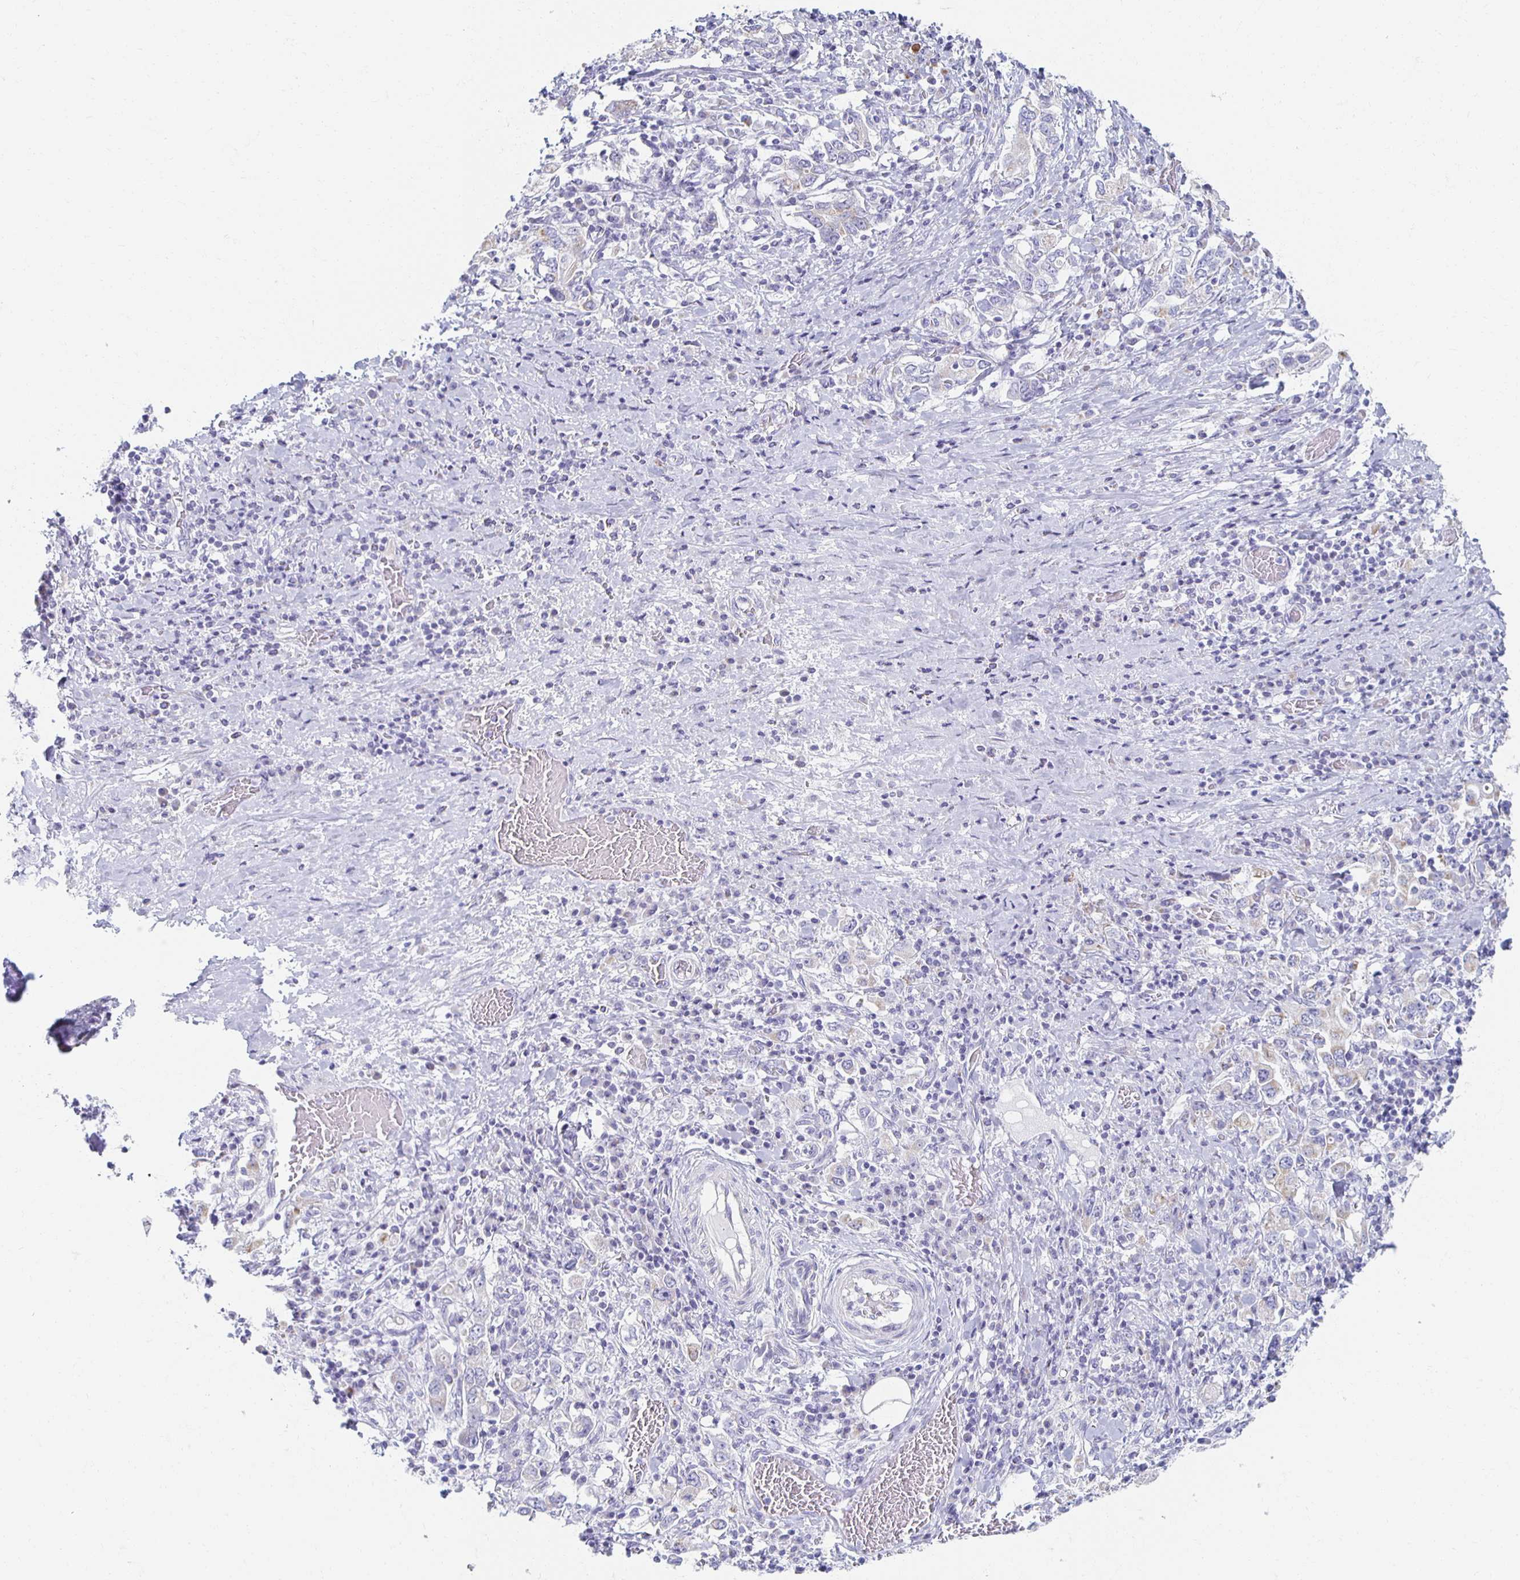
{"staining": {"intensity": "weak", "quantity": "<25%", "location": "cytoplasmic/membranous"}, "tissue": "stomach cancer", "cell_type": "Tumor cells", "image_type": "cancer", "snomed": [{"axis": "morphology", "description": "Adenocarcinoma, NOS"}, {"axis": "topography", "description": "Stomach, upper"}, {"axis": "topography", "description": "Stomach"}], "caption": "Immunohistochemistry of human stomach adenocarcinoma reveals no staining in tumor cells.", "gene": "TEX44", "patient": {"sex": "male", "age": 62}}